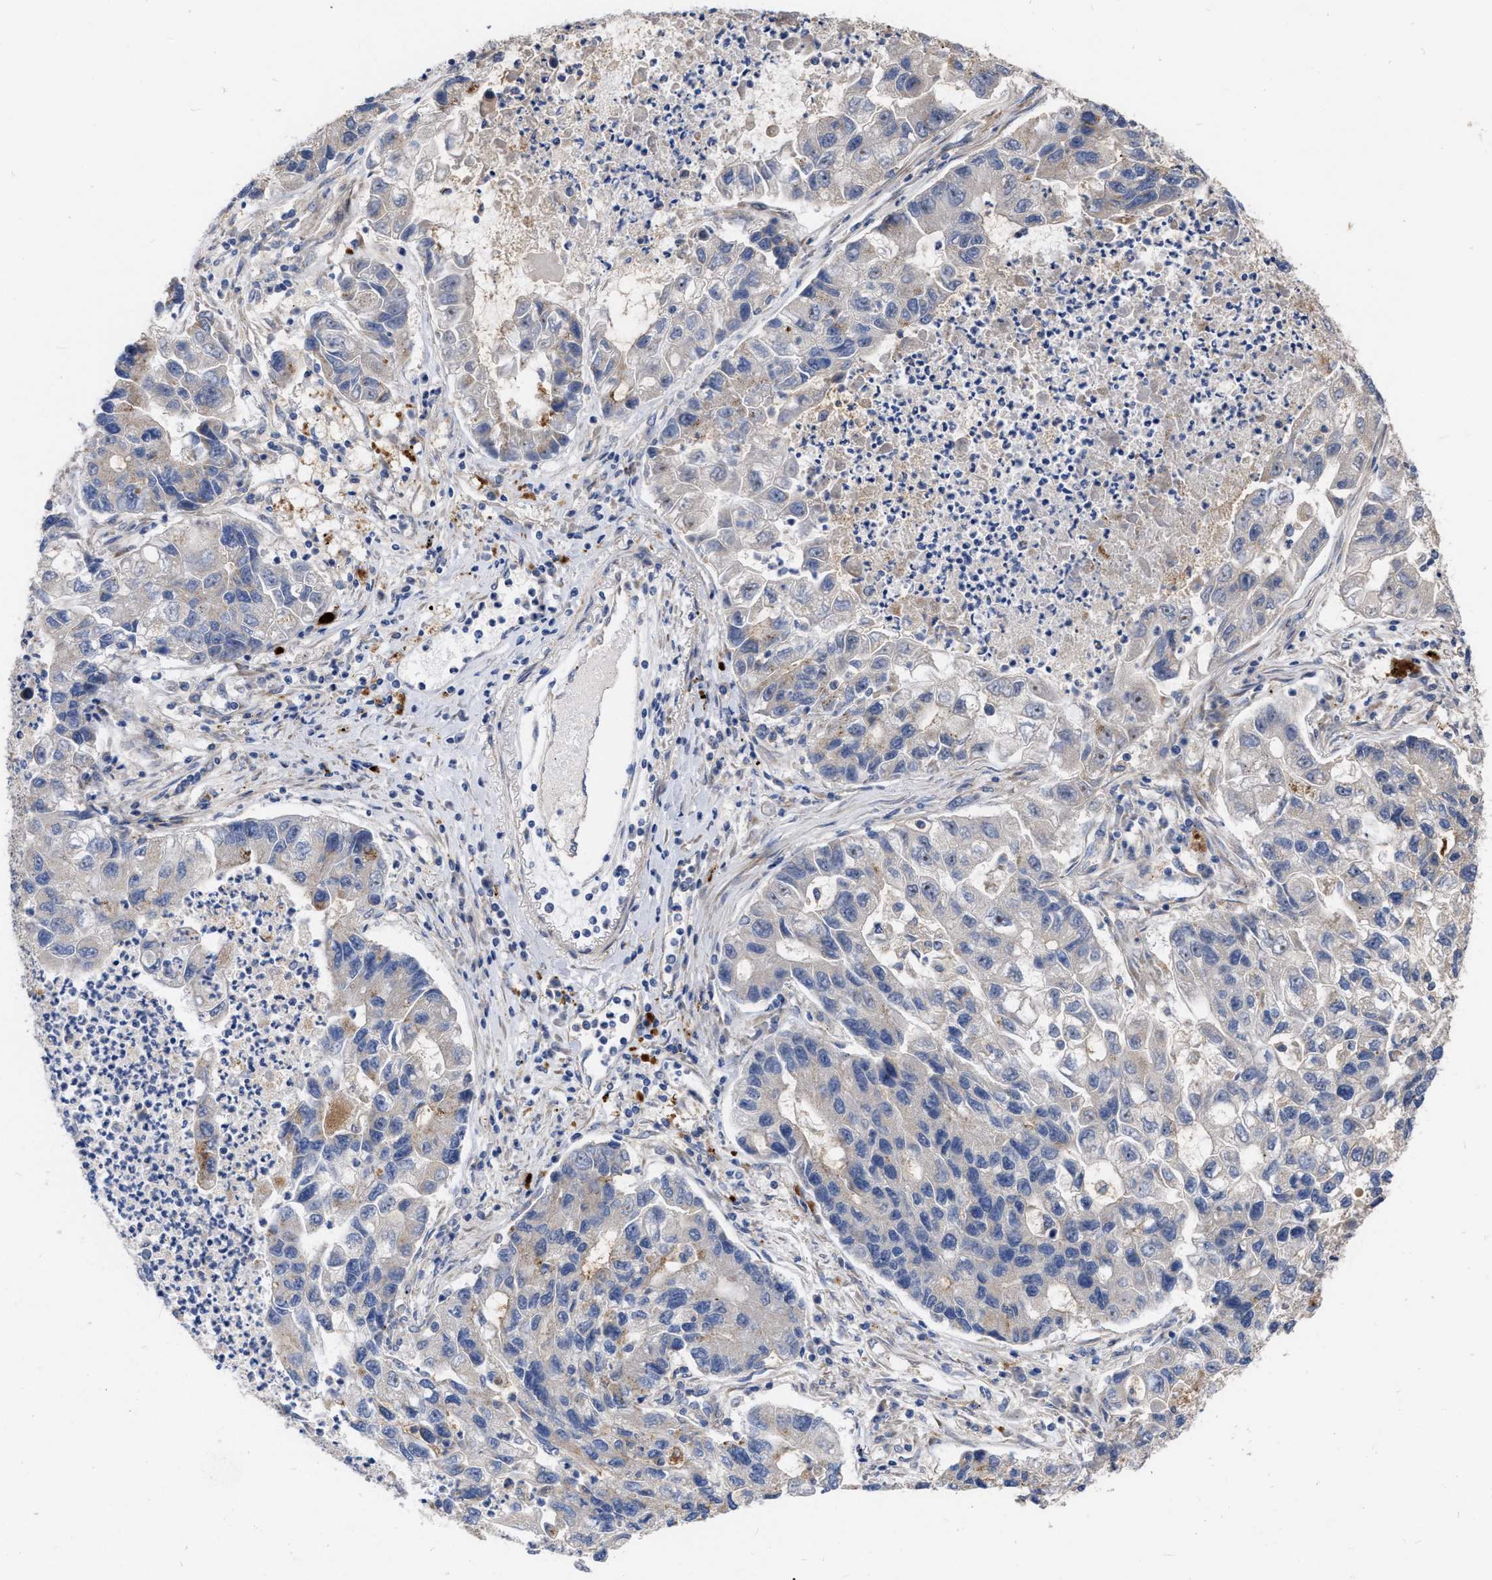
{"staining": {"intensity": "negative", "quantity": "none", "location": "none"}, "tissue": "lung cancer", "cell_type": "Tumor cells", "image_type": "cancer", "snomed": [{"axis": "morphology", "description": "Adenocarcinoma, NOS"}, {"axis": "topography", "description": "Lung"}], "caption": "There is no significant staining in tumor cells of lung cancer (adenocarcinoma).", "gene": "MLST8", "patient": {"sex": "female", "age": 51}}